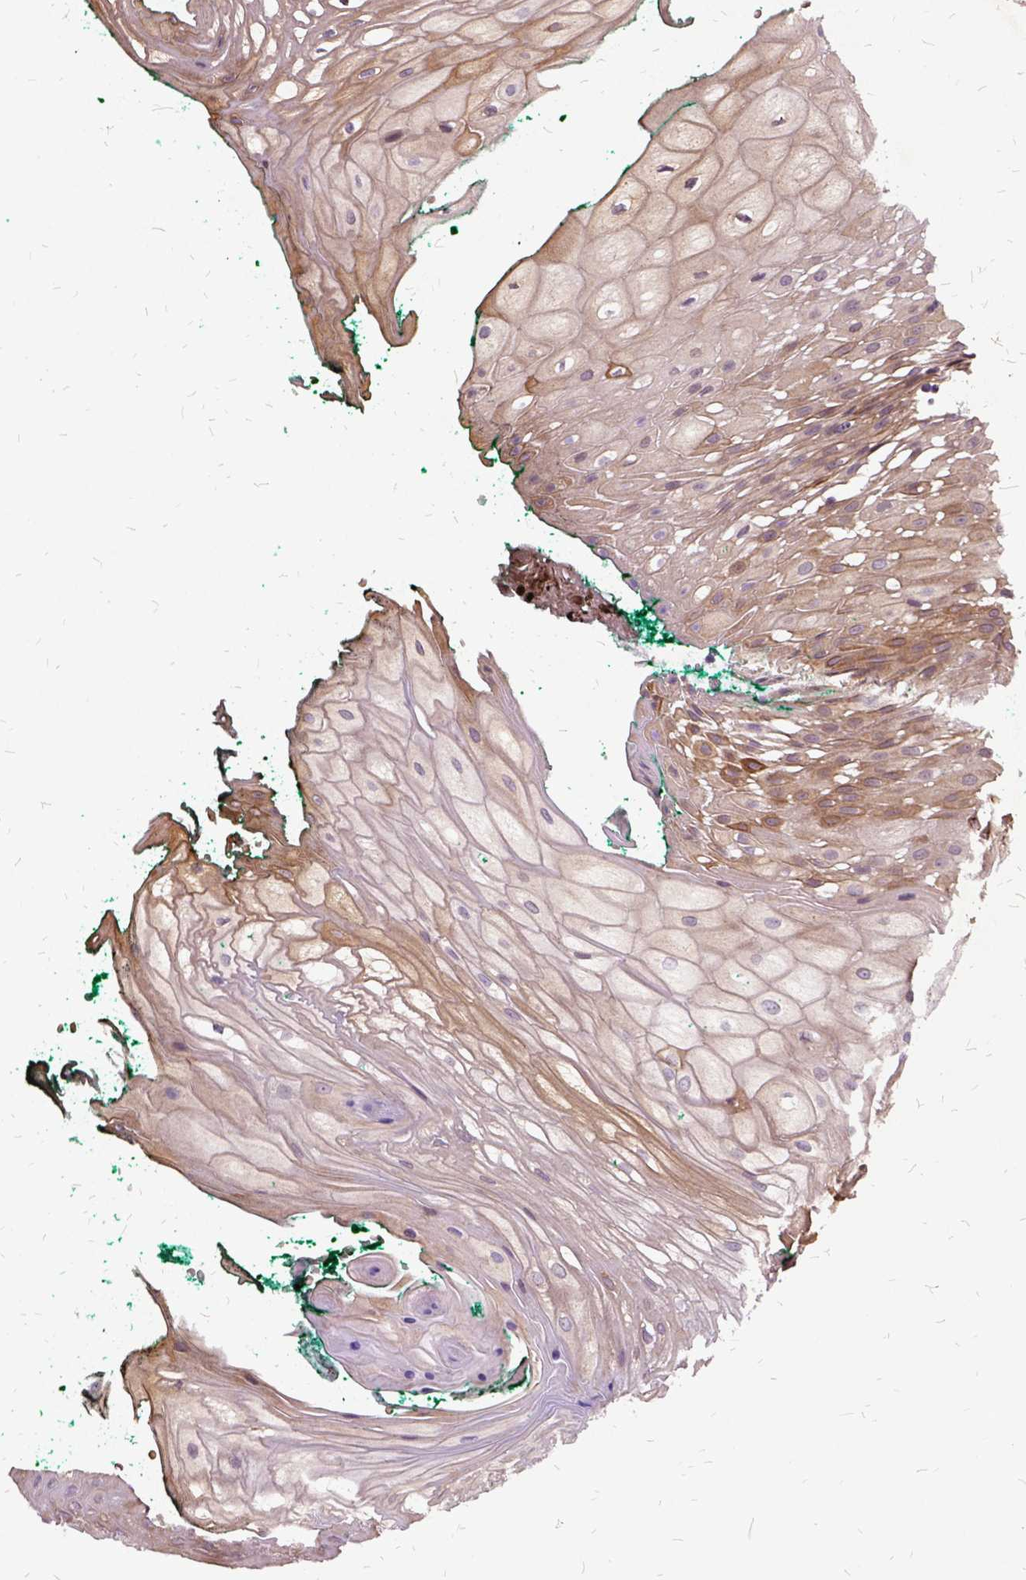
{"staining": {"intensity": "moderate", "quantity": ">75%", "location": "cytoplasmic/membranous"}, "tissue": "oral mucosa", "cell_type": "Squamous epithelial cells", "image_type": "normal", "snomed": [{"axis": "morphology", "description": "Normal tissue, NOS"}, {"axis": "topography", "description": "Oral tissue"}, {"axis": "topography", "description": "Head-Neck"}], "caption": "High-power microscopy captured an immunohistochemistry (IHC) histopathology image of unremarkable oral mucosa, revealing moderate cytoplasmic/membranous staining in about >75% of squamous epithelial cells.", "gene": "ILRUN", "patient": {"sex": "female", "age": 68}}